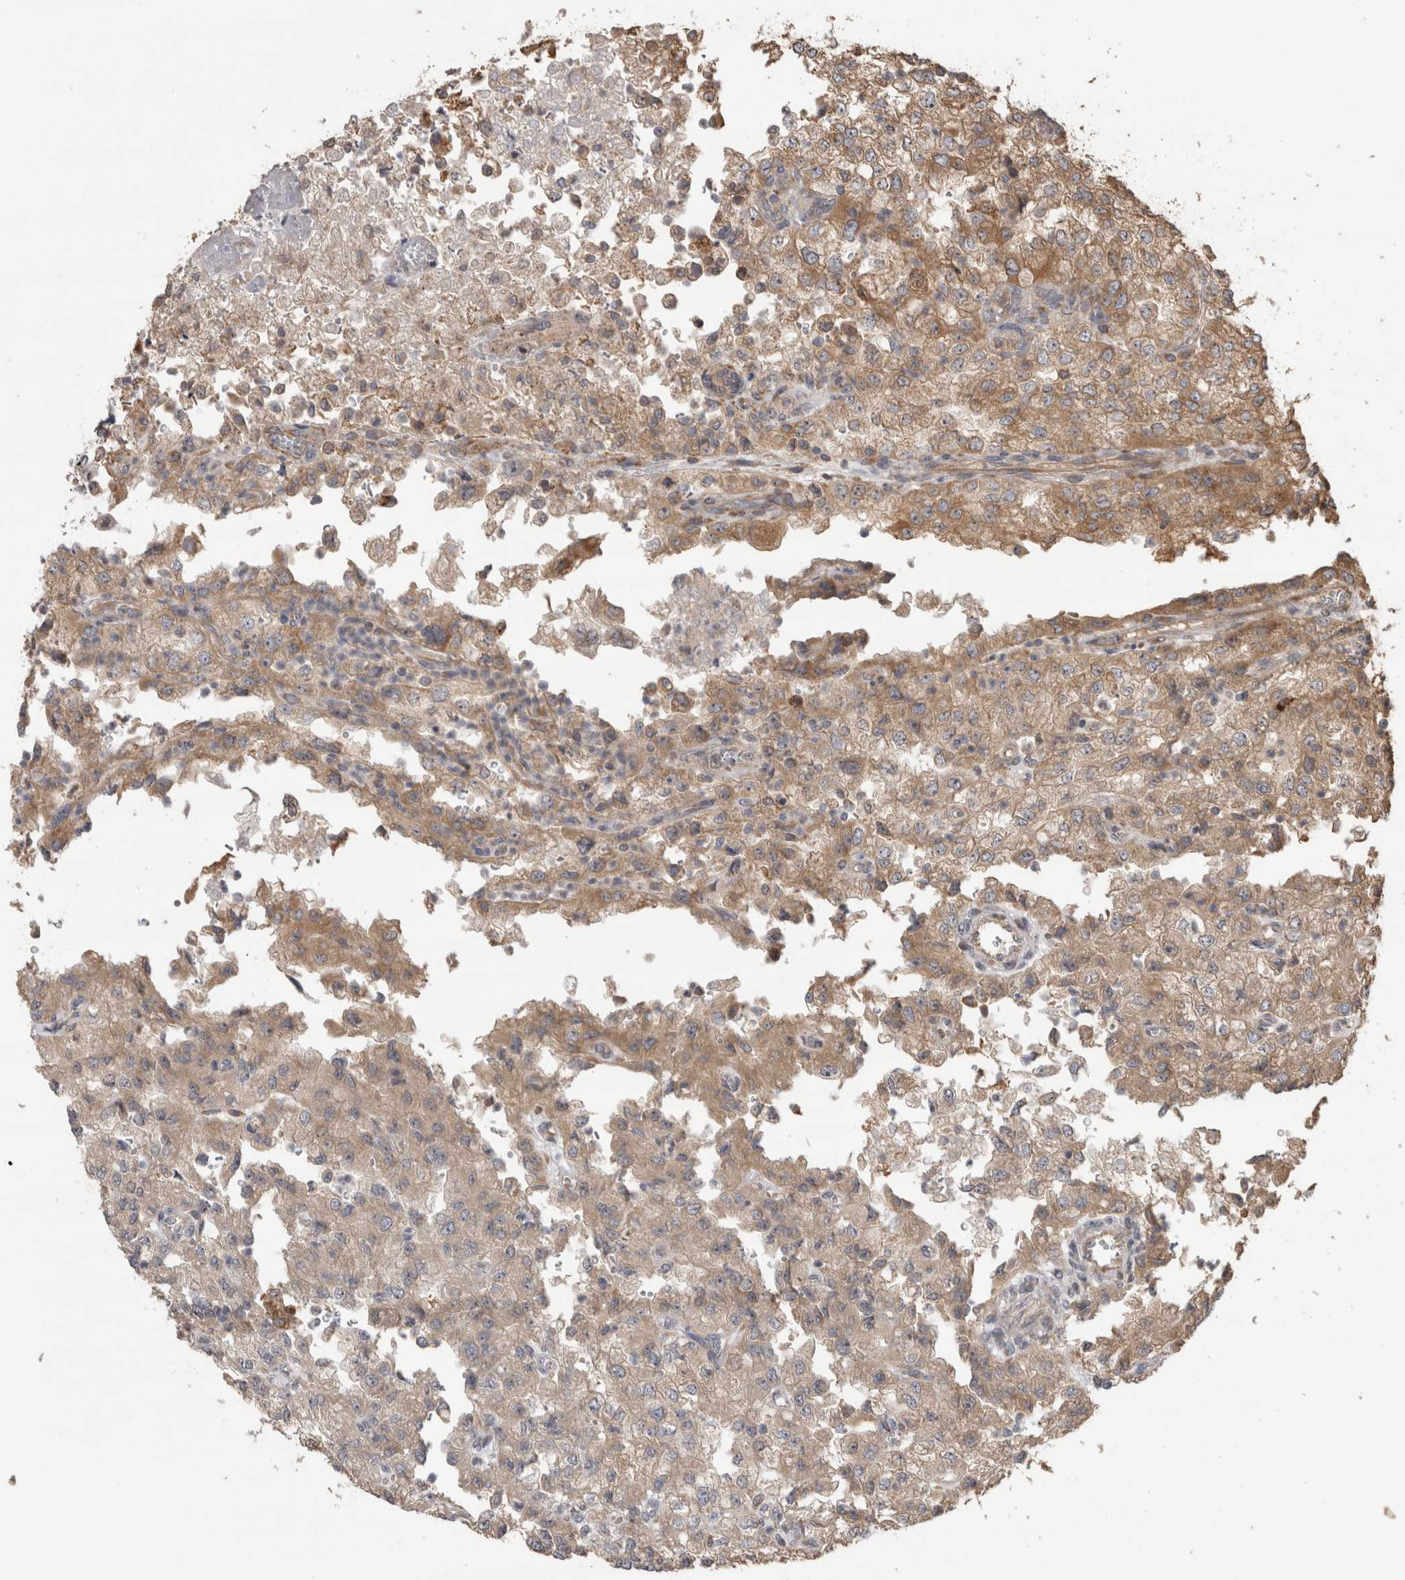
{"staining": {"intensity": "moderate", "quantity": ">75%", "location": "cytoplasmic/membranous"}, "tissue": "renal cancer", "cell_type": "Tumor cells", "image_type": "cancer", "snomed": [{"axis": "morphology", "description": "Adenocarcinoma, NOS"}, {"axis": "topography", "description": "Kidney"}], "caption": "Immunohistochemical staining of human renal cancer (adenocarcinoma) exhibits medium levels of moderate cytoplasmic/membranous protein staining in about >75% of tumor cells.", "gene": "TBCE", "patient": {"sex": "female", "age": 54}}